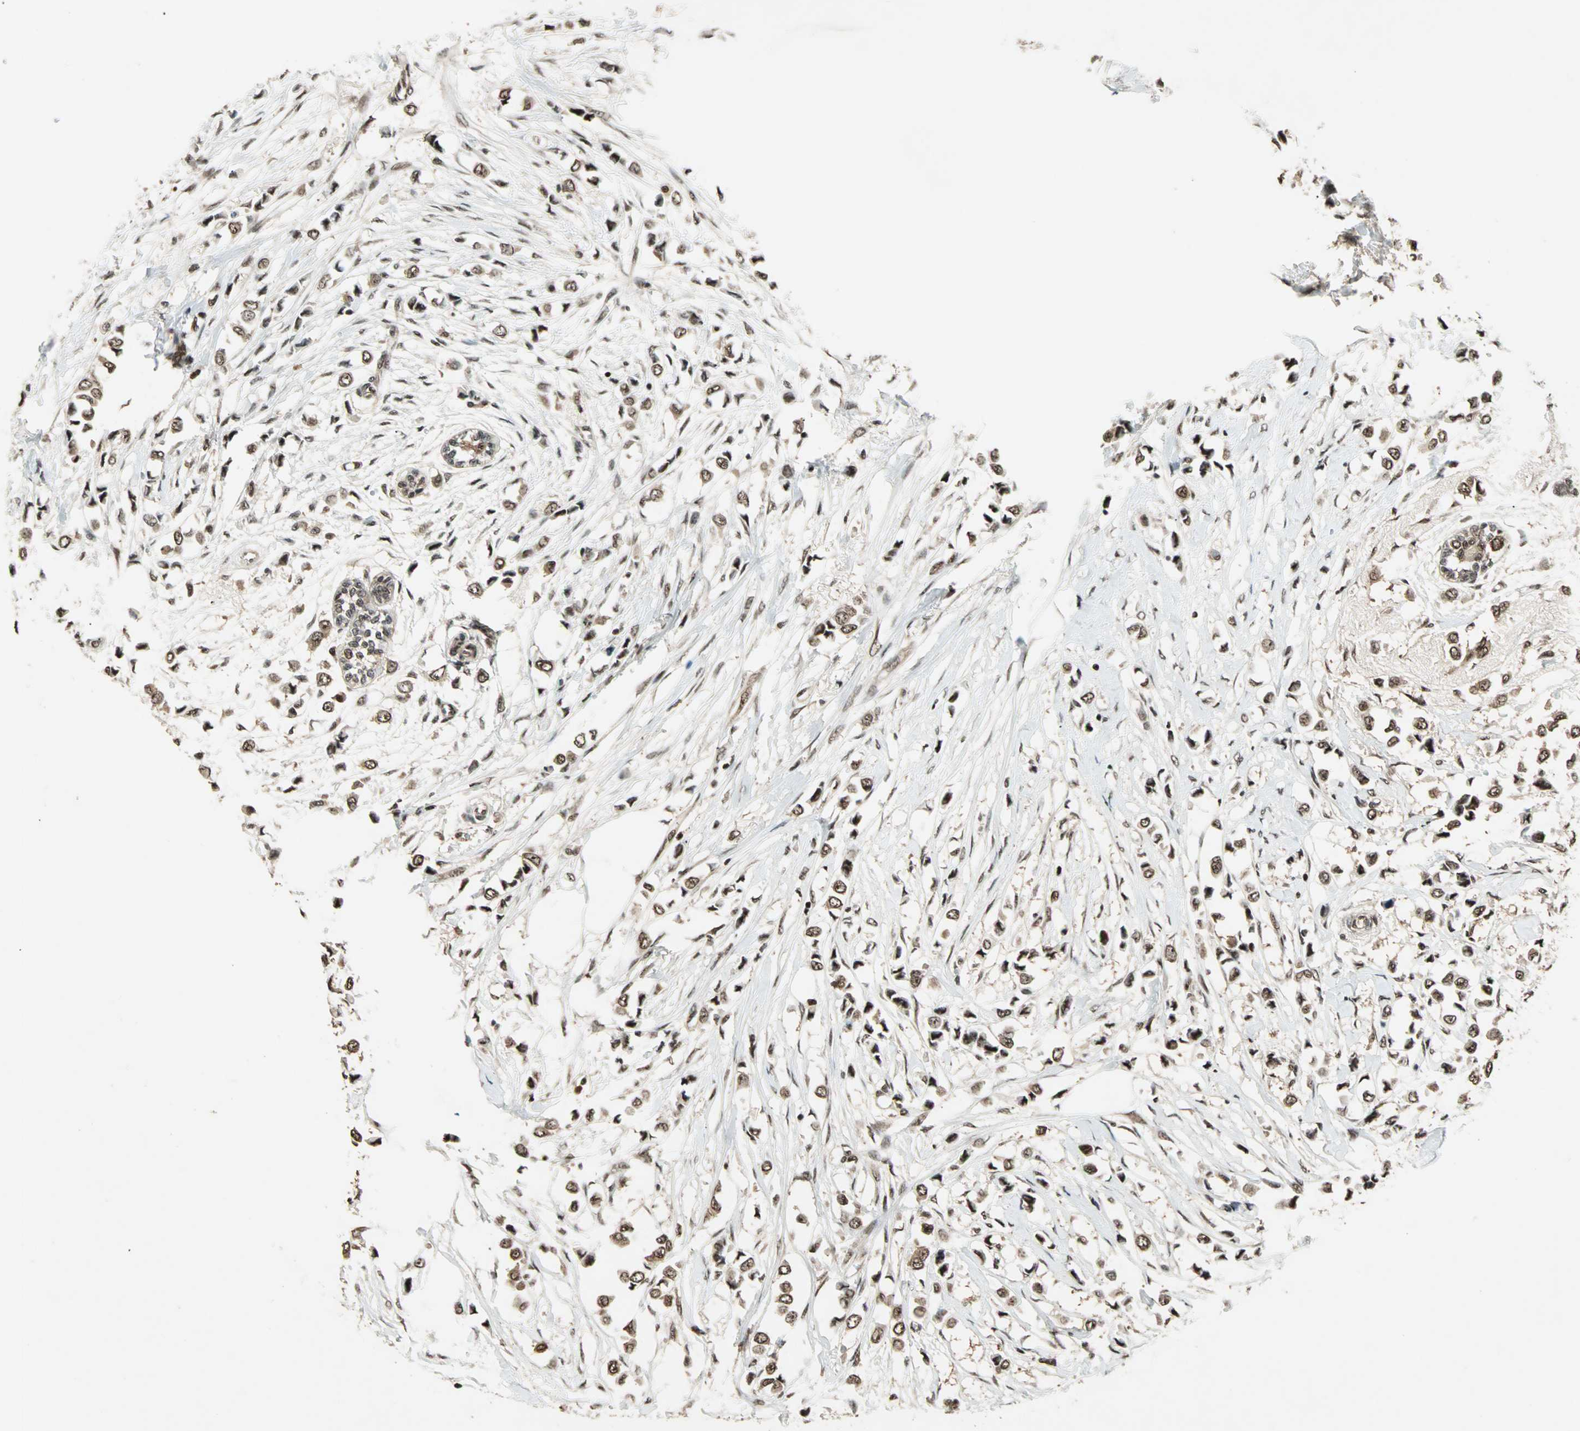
{"staining": {"intensity": "strong", "quantity": ">75%", "location": "cytoplasmic/membranous,nuclear"}, "tissue": "breast cancer", "cell_type": "Tumor cells", "image_type": "cancer", "snomed": [{"axis": "morphology", "description": "Lobular carcinoma"}, {"axis": "topography", "description": "Breast"}], "caption": "The immunohistochemical stain highlights strong cytoplasmic/membranous and nuclear positivity in tumor cells of breast cancer tissue.", "gene": "ZNF44", "patient": {"sex": "female", "age": 51}}